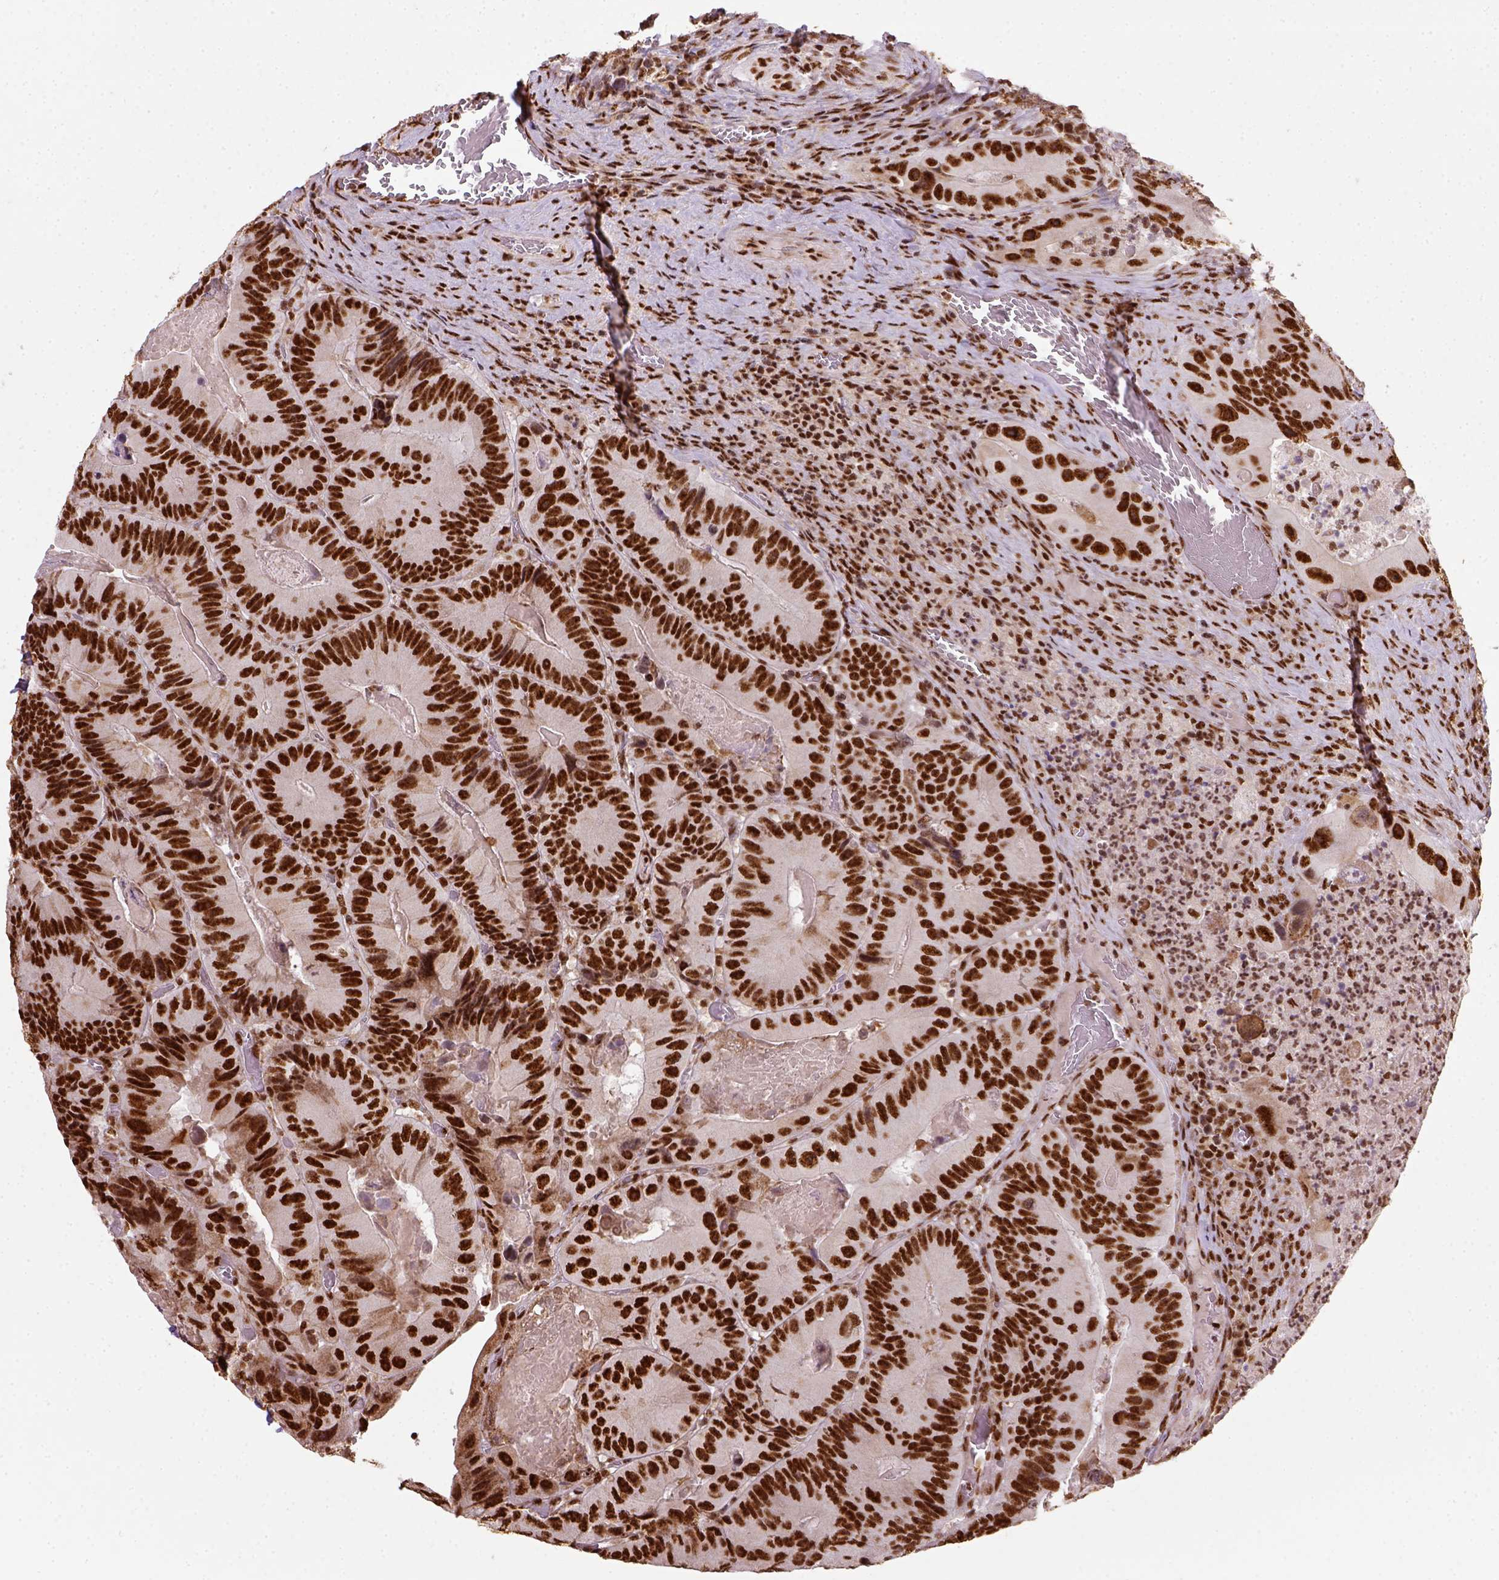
{"staining": {"intensity": "strong", "quantity": ">75%", "location": "nuclear"}, "tissue": "colorectal cancer", "cell_type": "Tumor cells", "image_type": "cancer", "snomed": [{"axis": "morphology", "description": "Adenocarcinoma, NOS"}, {"axis": "topography", "description": "Colon"}], "caption": "Human colorectal cancer (adenocarcinoma) stained with a protein marker shows strong staining in tumor cells.", "gene": "CCAR1", "patient": {"sex": "female", "age": 86}}